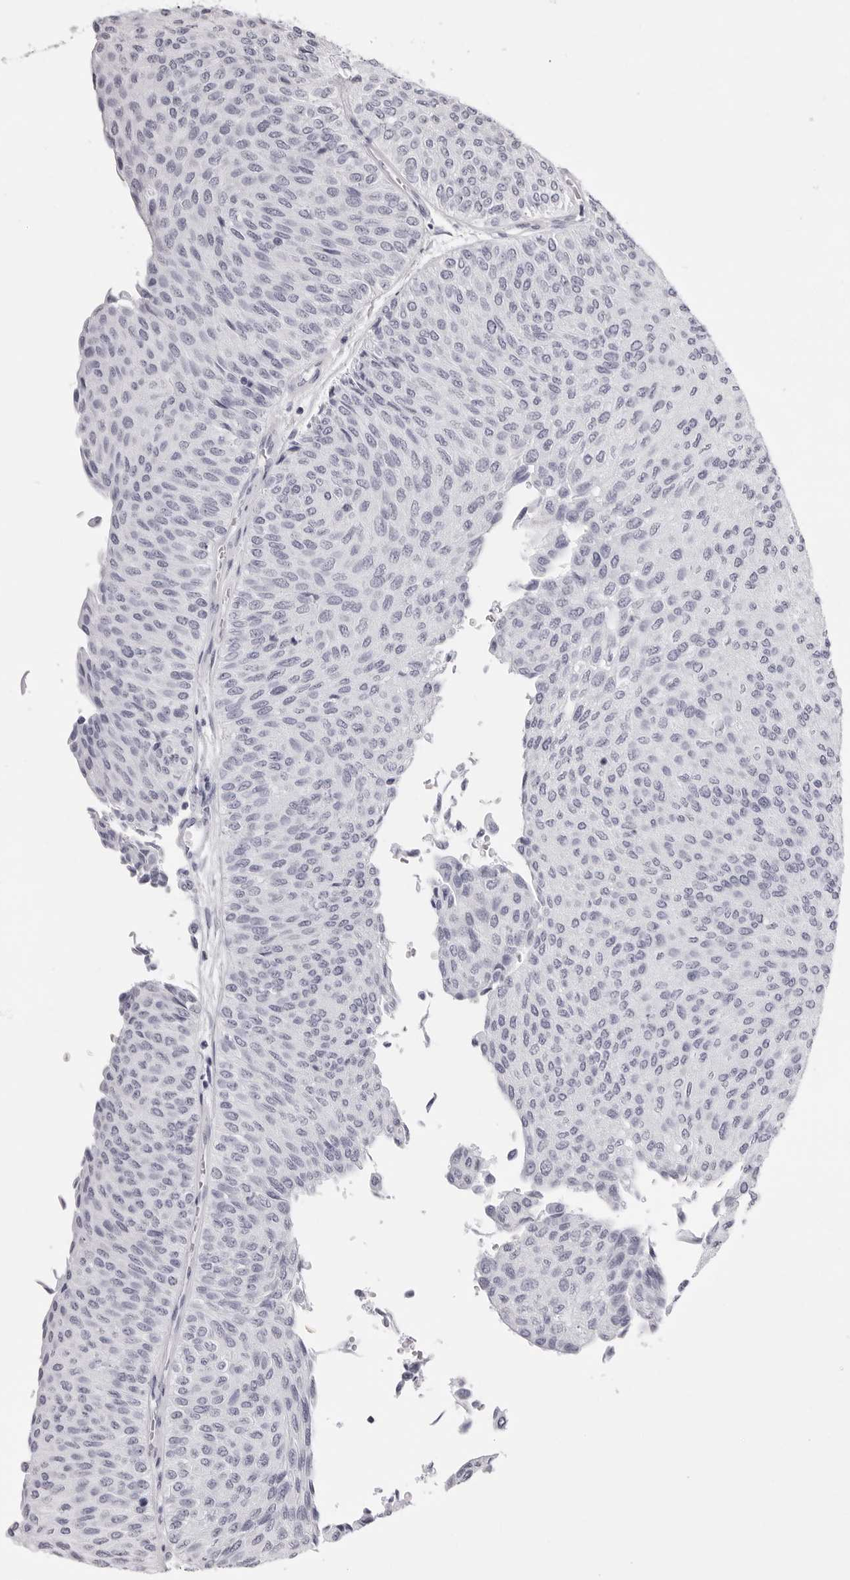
{"staining": {"intensity": "negative", "quantity": "none", "location": "none"}, "tissue": "urothelial cancer", "cell_type": "Tumor cells", "image_type": "cancer", "snomed": [{"axis": "morphology", "description": "Urothelial carcinoma, Low grade"}, {"axis": "topography", "description": "Urinary bladder"}], "caption": "The histopathology image exhibits no staining of tumor cells in low-grade urothelial carcinoma. Brightfield microscopy of immunohistochemistry (IHC) stained with DAB (3,3'-diaminobenzidine) (brown) and hematoxylin (blue), captured at high magnification.", "gene": "RHO", "patient": {"sex": "male", "age": 78}}